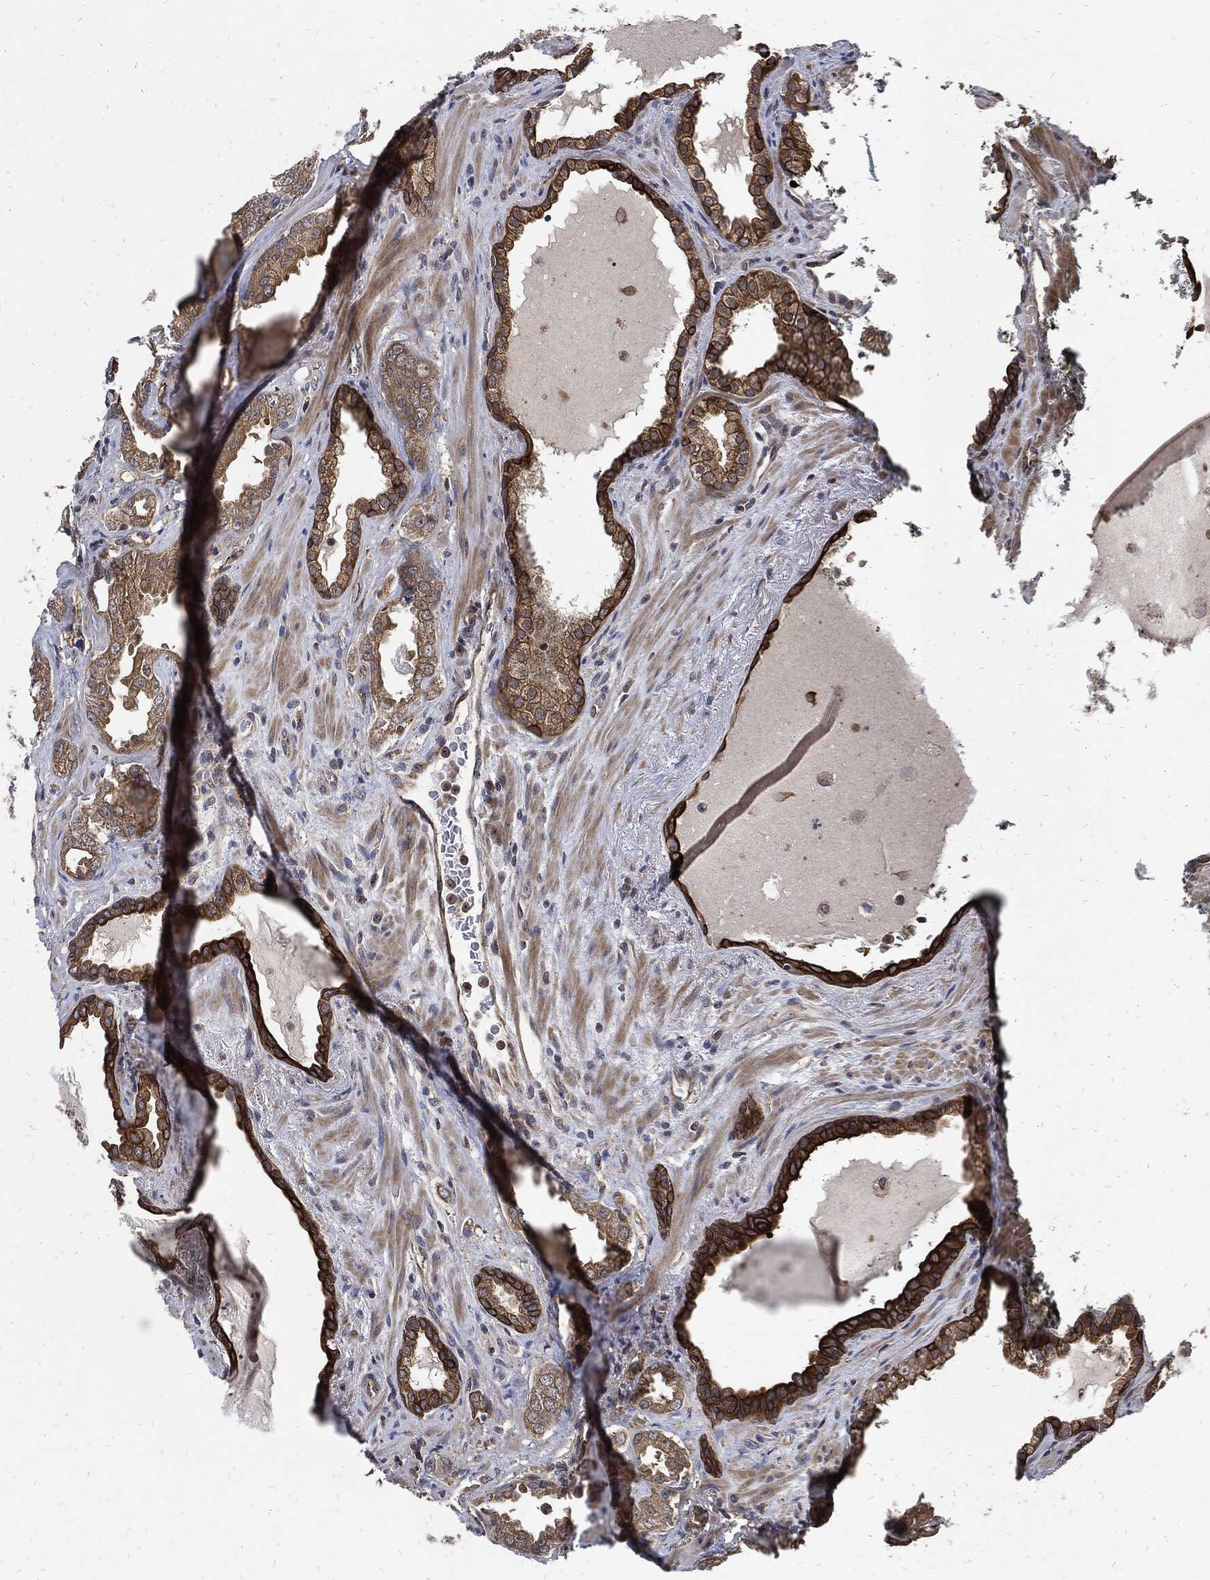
{"staining": {"intensity": "strong", "quantity": ">75%", "location": "cytoplasmic/membranous"}, "tissue": "prostate cancer", "cell_type": "Tumor cells", "image_type": "cancer", "snomed": [{"axis": "morphology", "description": "Adenocarcinoma, Low grade"}, {"axis": "topography", "description": "Prostate"}], "caption": "The immunohistochemical stain shows strong cytoplasmic/membranous expression in tumor cells of prostate adenocarcinoma (low-grade) tissue.", "gene": "DCTN1", "patient": {"sex": "male", "age": 62}}